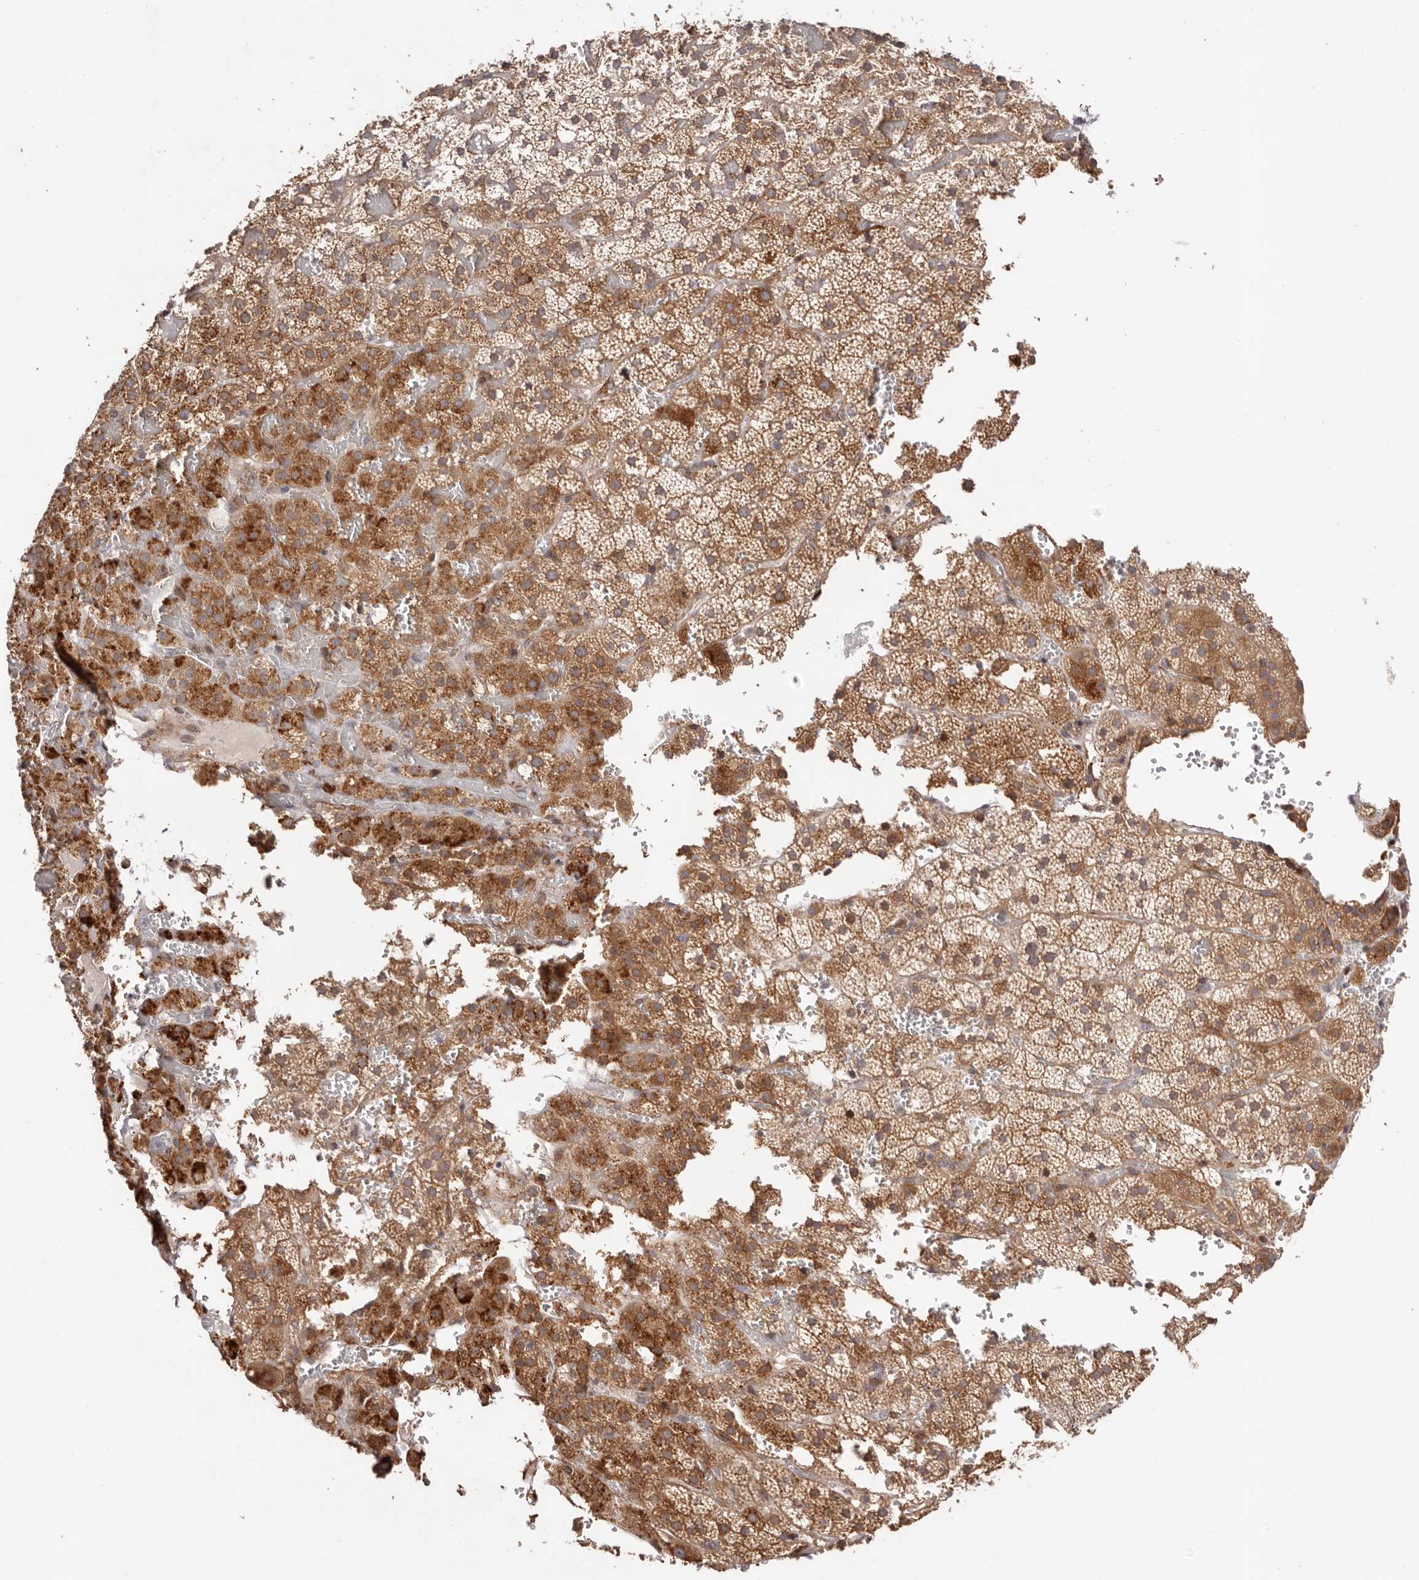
{"staining": {"intensity": "strong", "quantity": ">75%", "location": "cytoplasmic/membranous"}, "tissue": "adrenal gland", "cell_type": "Glandular cells", "image_type": "normal", "snomed": [{"axis": "morphology", "description": "Normal tissue, NOS"}, {"axis": "topography", "description": "Adrenal gland"}], "caption": "This image displays unremarkable adrenal gland stained with IHC to label a protein in brown. The cytoplasmic/membranous of glandular cells show strong positivity for the protein. Nuclei are counter-stained blue.", "gene": "MICAL2", "patient": {"sex": "female", "age": 59}}